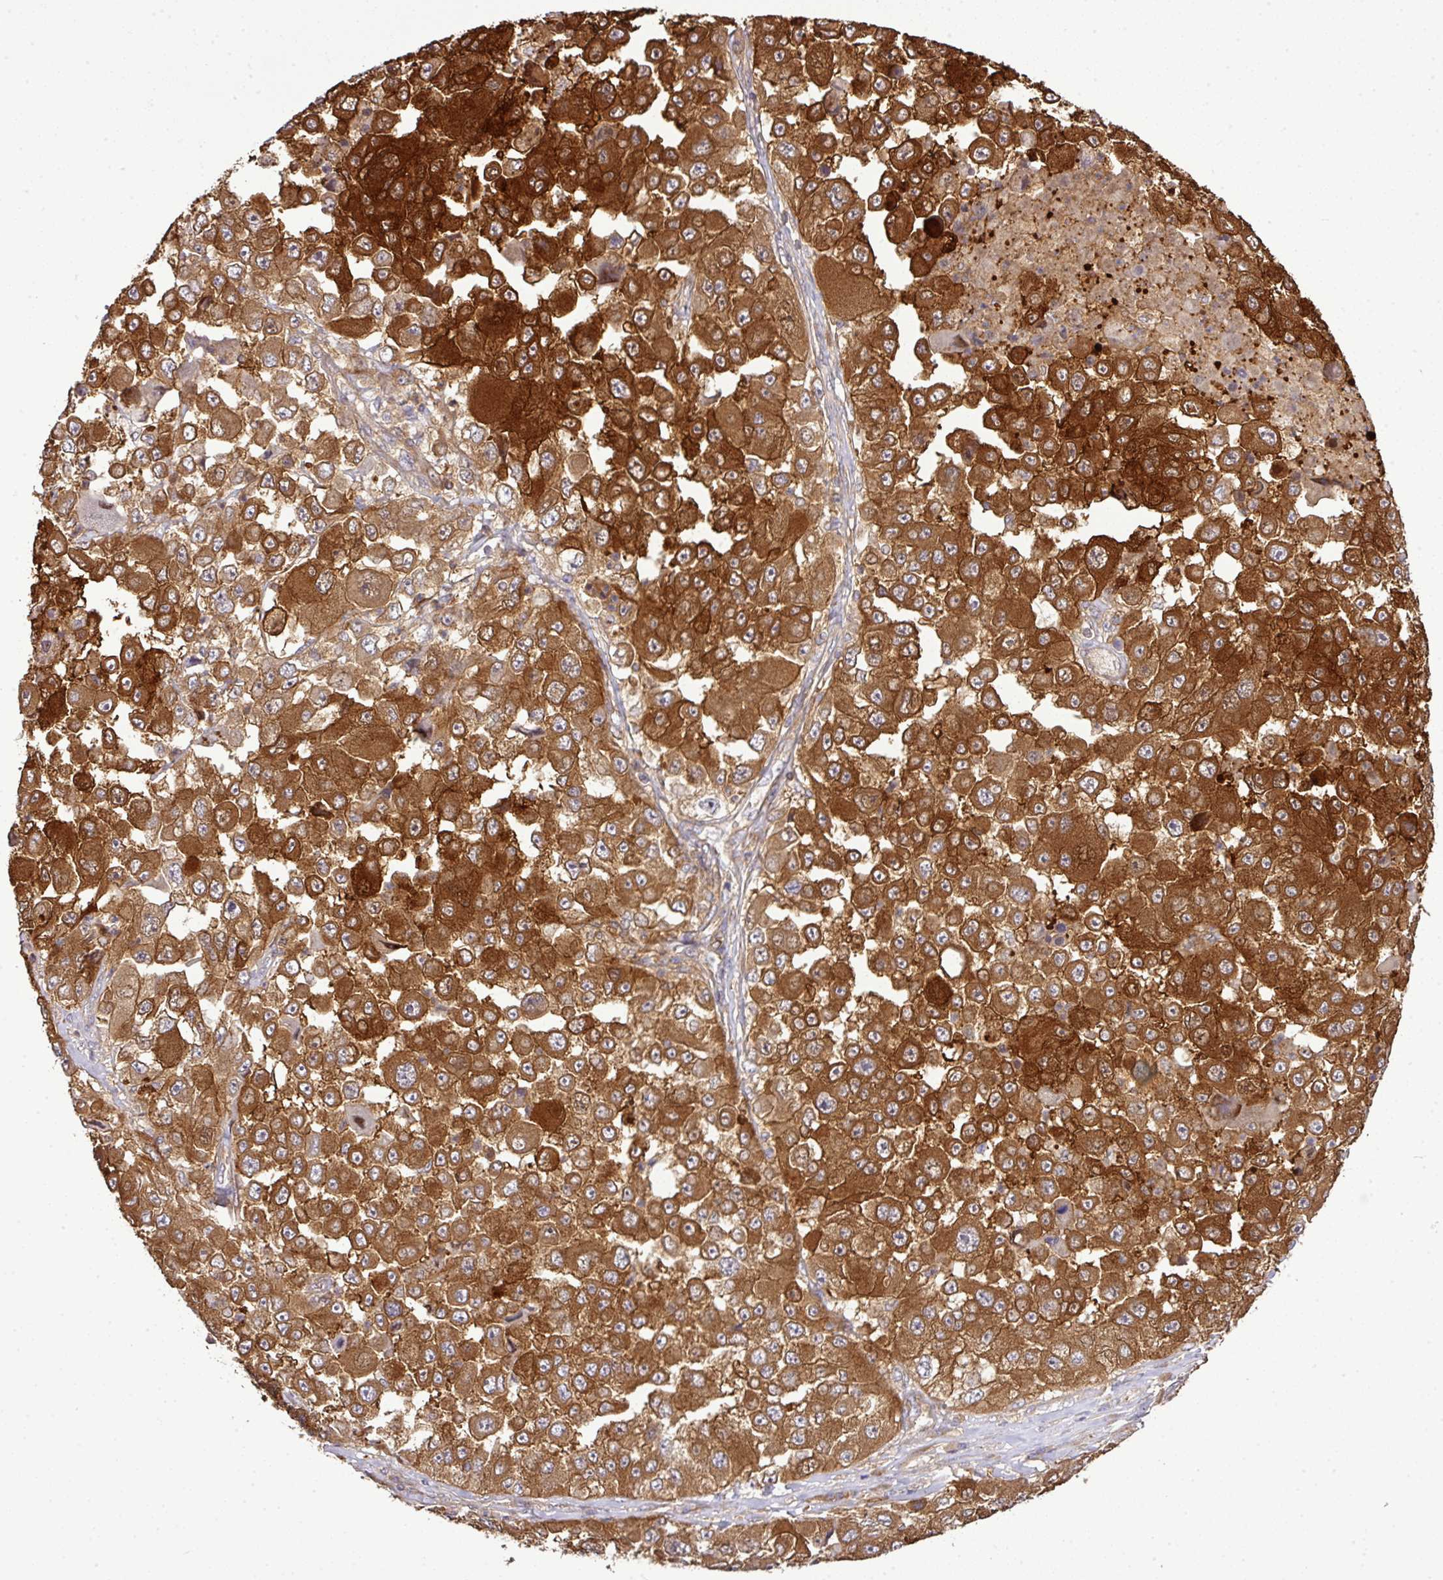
{"staining": {"intensity": "strong", "quantity": ">75%", "location": "cytoplasmic/membranous"}, "tissue": "melanoma", "cell_type": "Tumor cells", "image_type": "cancer", "snomed": [{"axis": "morphology", "description": "Malignant melanoma, Metastatic site"}, {"axis": "topography", "description": "Lymph node"}], "caption": "About >75% of tumor cells in human melanoma demonstrate strong cytoplasmic/membranous protein positivity as visualized by brown immunohistochemical staining.", "gene": "TMEM107", "patient": {"sex": "male", "age": 62}}